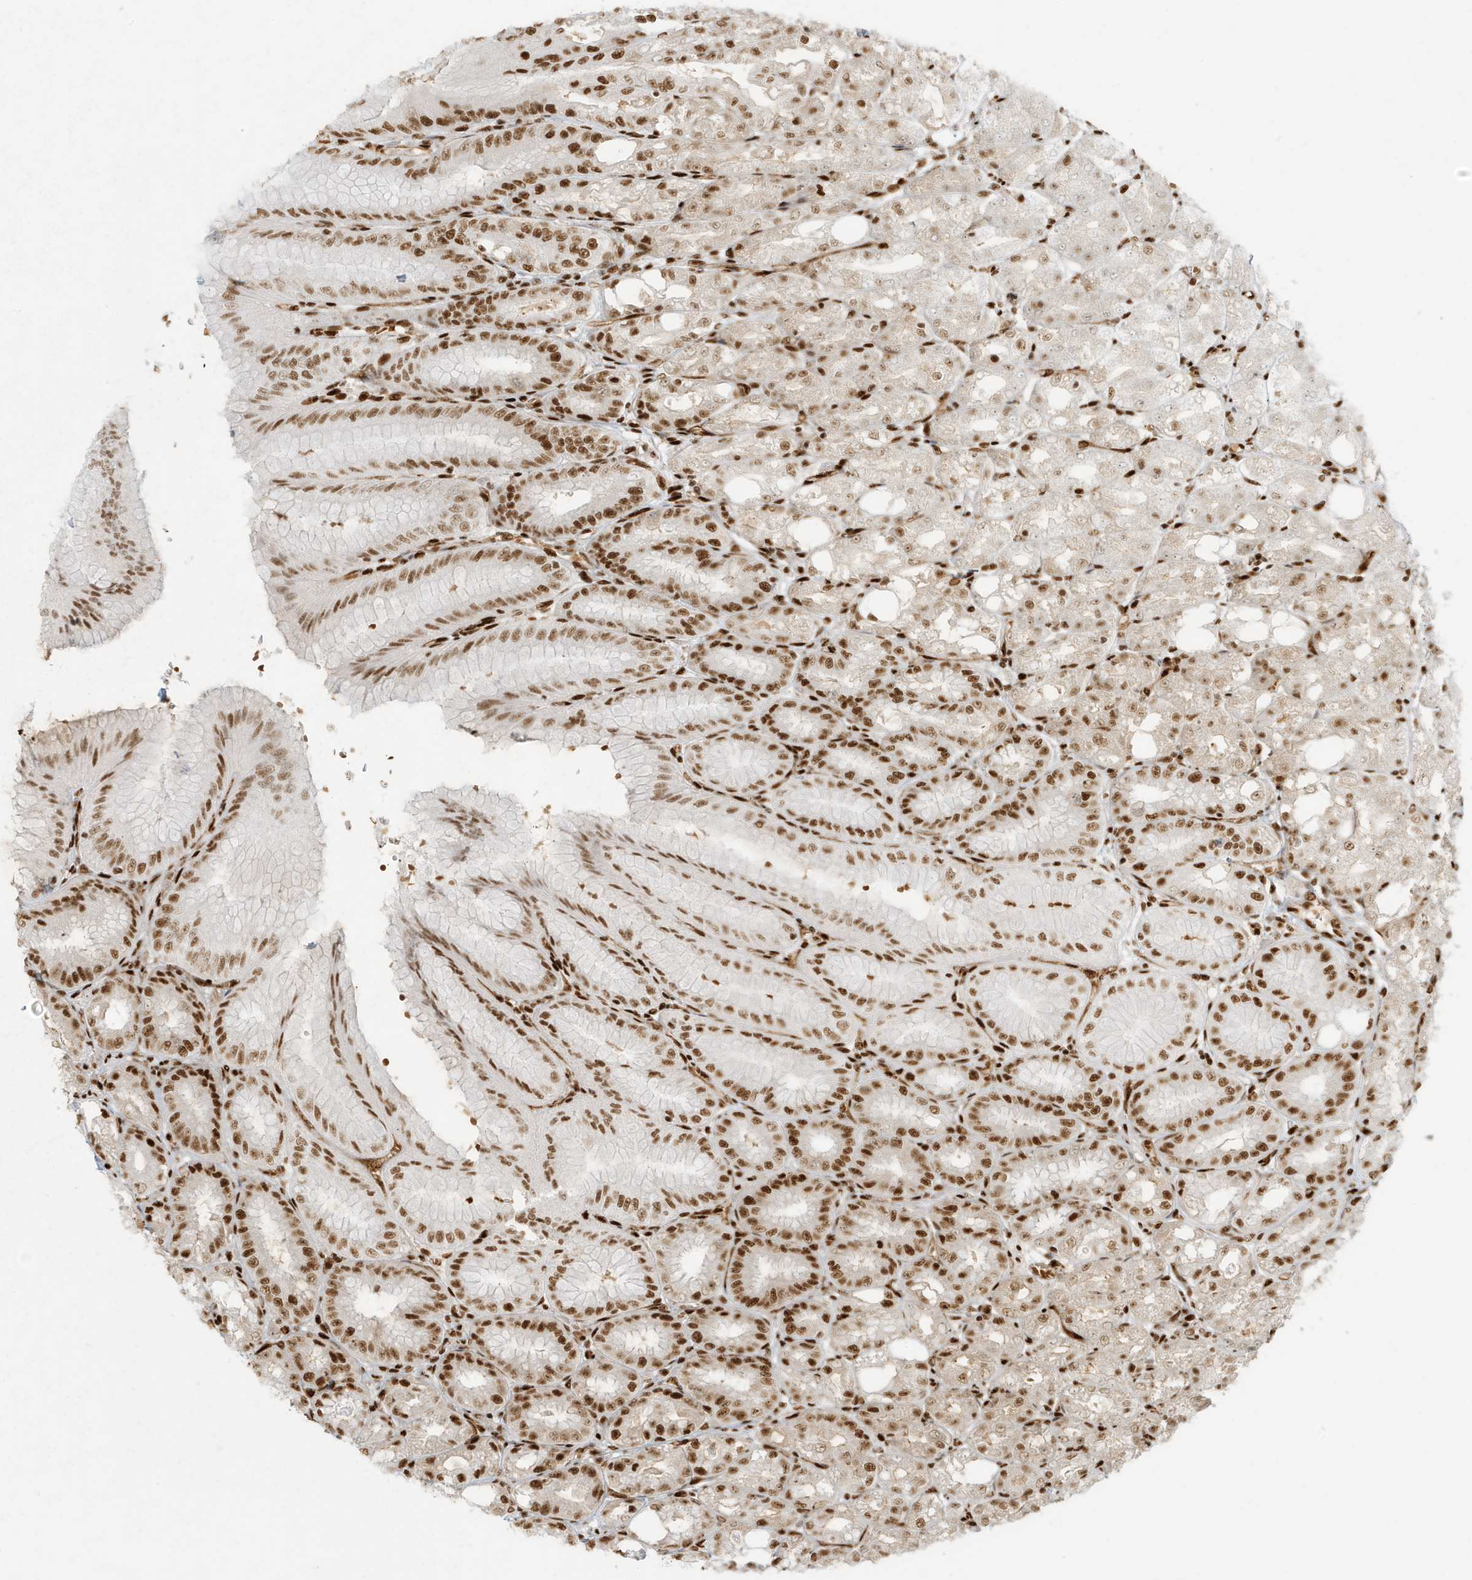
{"staining": {"intensity": "strong", "quantity": ">75%", "location": "nuclear"}, "tissue": "stomach", "cell_type": "Glandular cells", "image_type": "normal", "snomed": [{"axis": "morphology", "description": "Normal tissue, NOS"}, {"axis": "topography", "description": "Stomach, lower"}], "caption": "Immunohistochemical staining of unremarkable stomach displays high levels of strong nuclear positivity in approximately >75% of glandular cells. (Stains: DAB (3,3'-diaminobenzidine) in brown, nuclei in blue, Microscopy: brightfield microscopy at high magnification).", "gene": "CKS1B", "patient": {"sex": "male", "age": 71}}